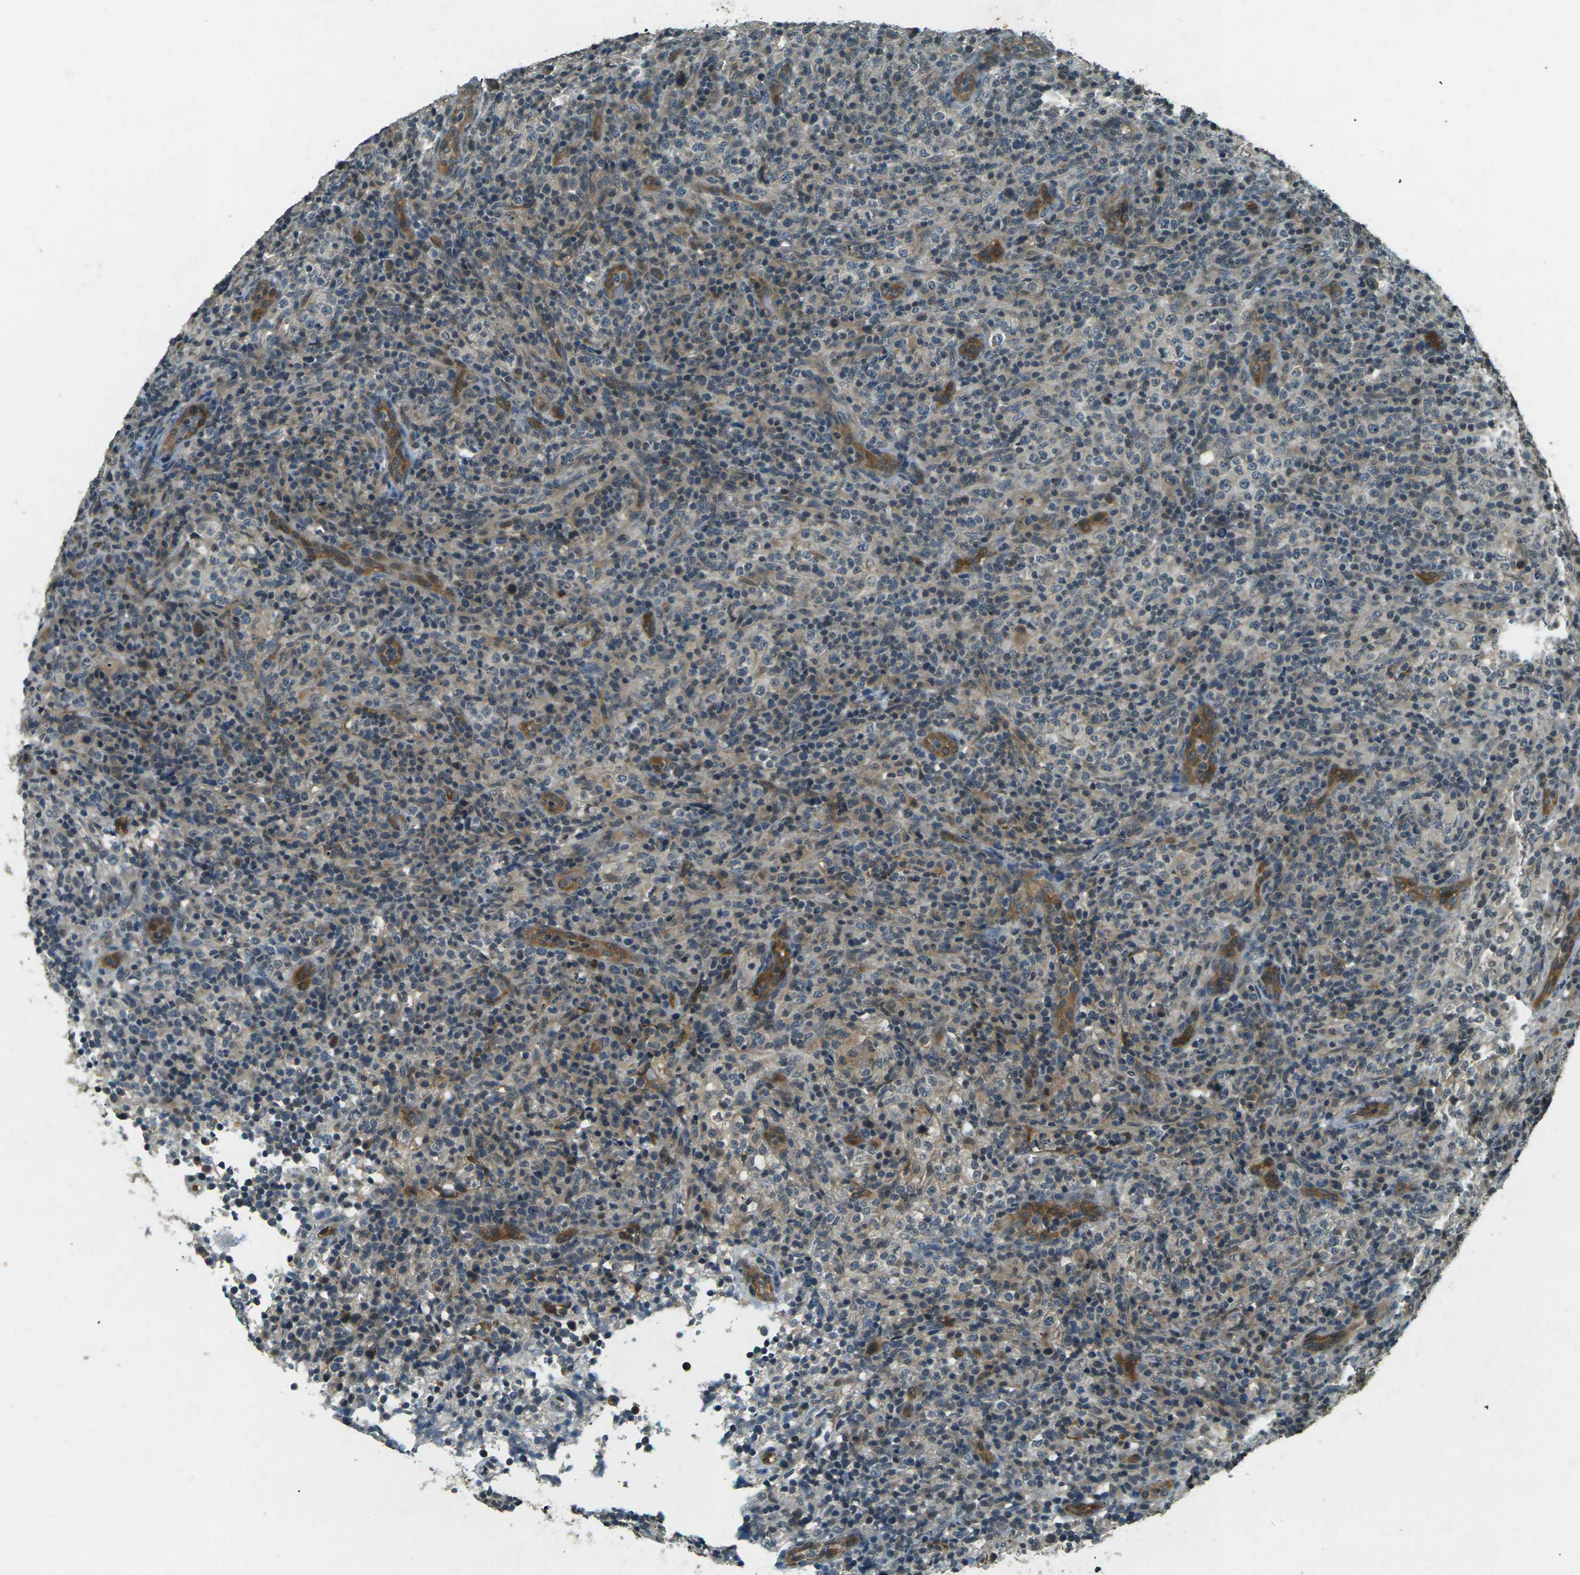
{"staining": {"intensity": "weak", "quantity": "25%-75%", "location": "cytoplasmic/membranous"}, "tissue": "lymphoma", "cell_type": "Tumor cells", "image_type": "cancer", "snomed": [{"axis": "morphology", "description": "Malignant lymphoma, non-Hodgkin's type, High grade"}, {"axis": "topography", "description": "Lymph node"}], "caption": "A high-resolution image shows IHC staining of high-grade malignant lymphoma, non-Hodgkin's type, which shows weak cytoplasmic/membranous positivity in about 25%-75% of tumor cells.", "gene": "PDE2A", "patient": {"sex": "female", "age": 76}}